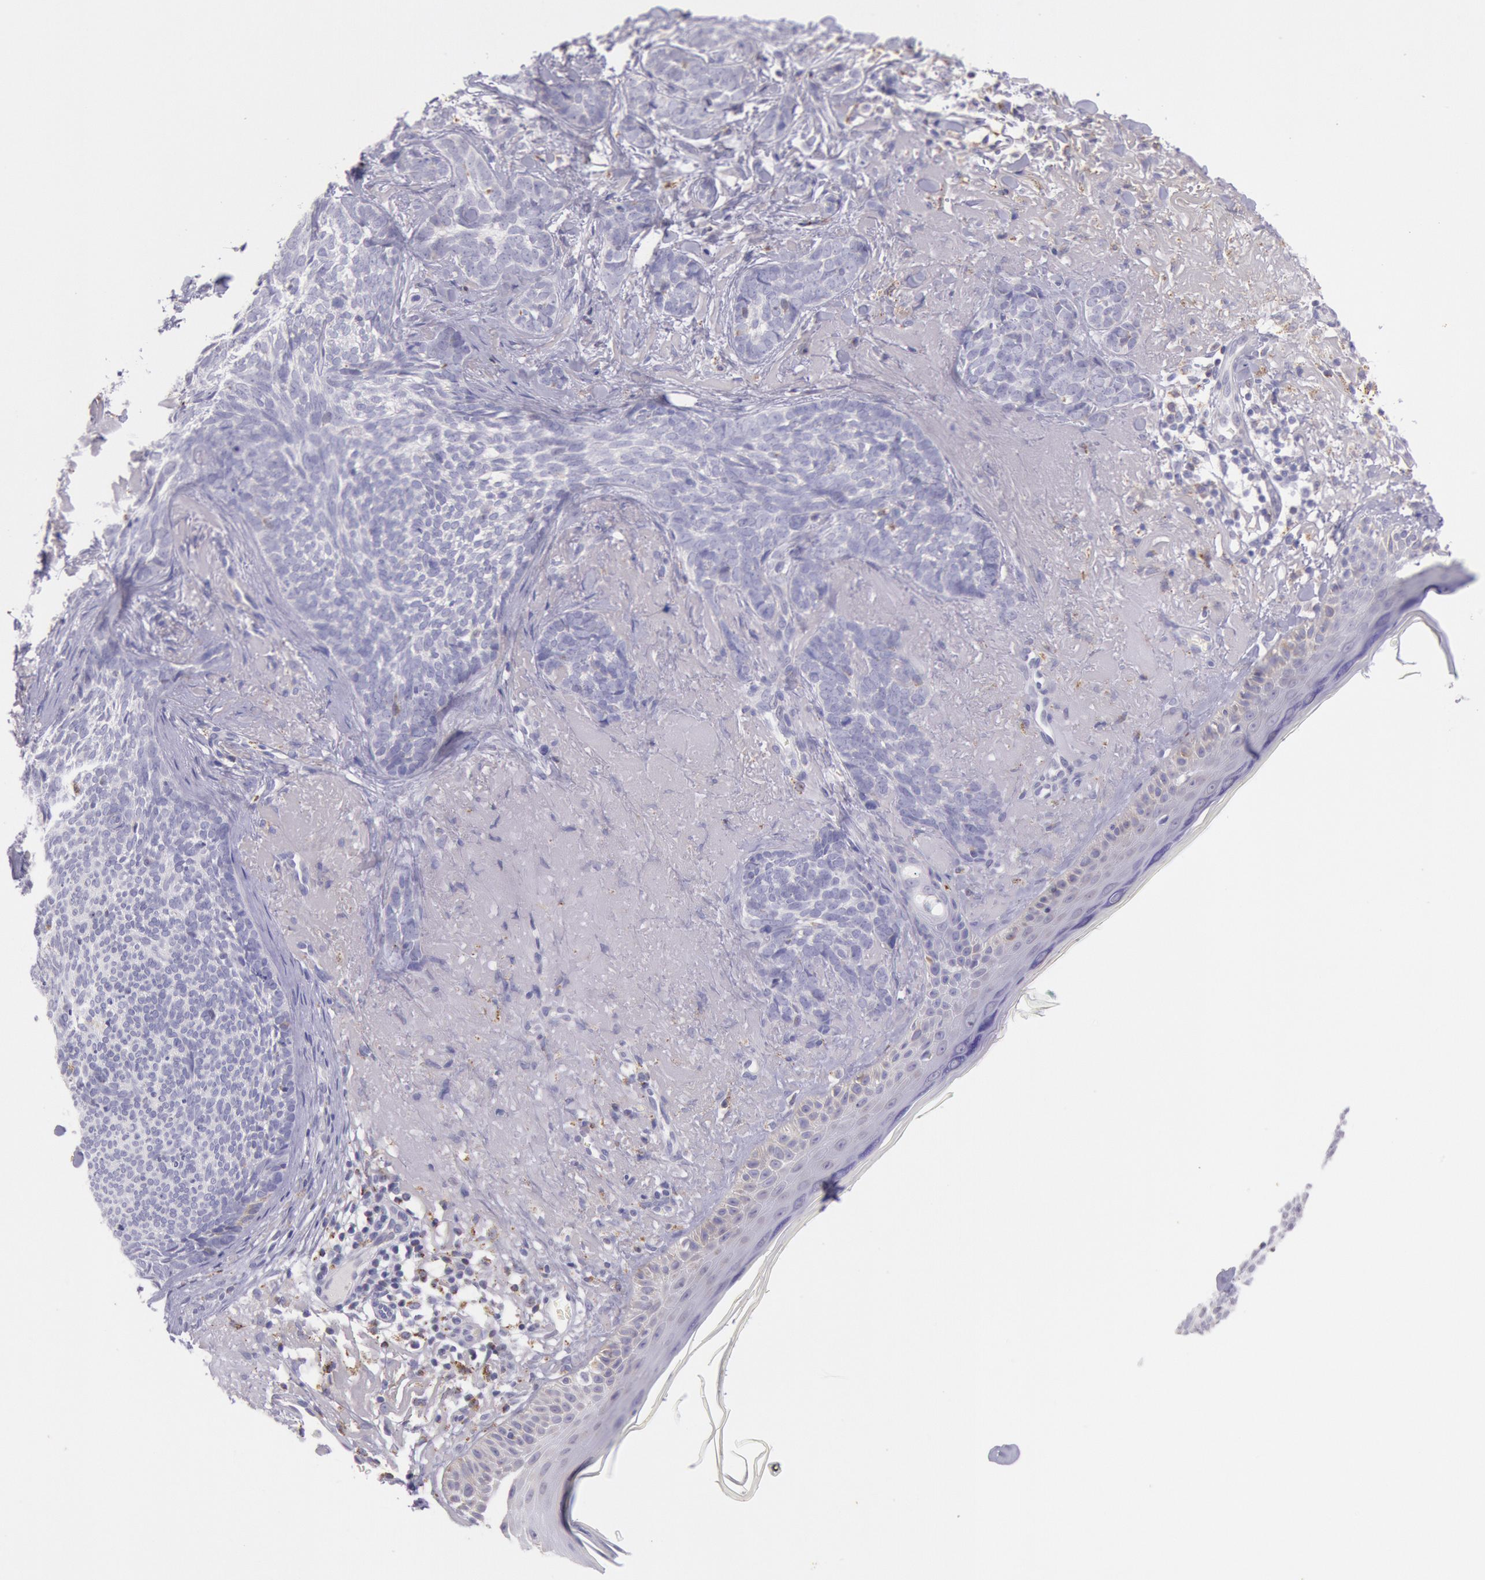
{"staining": {"intensity": "weak", "quantity": "<25%", "location": "cytoplasmic/membranous"}, "tissue": "skin cancer", "cell_type": "Tumor cells", "image_type": "cancer", "snomed": [{"axis": "morphology", "description": "Basal cell carcinoma"}, {"axis": "topography", "description": "Skin"}], "caption": "Skin cancer (basal cell carcinoma) stained for a protein using immunohistochemistry shows no positivity tumor cells.", "gene": "FRMD6", "patient": {"sex": "female", "age": 81}}